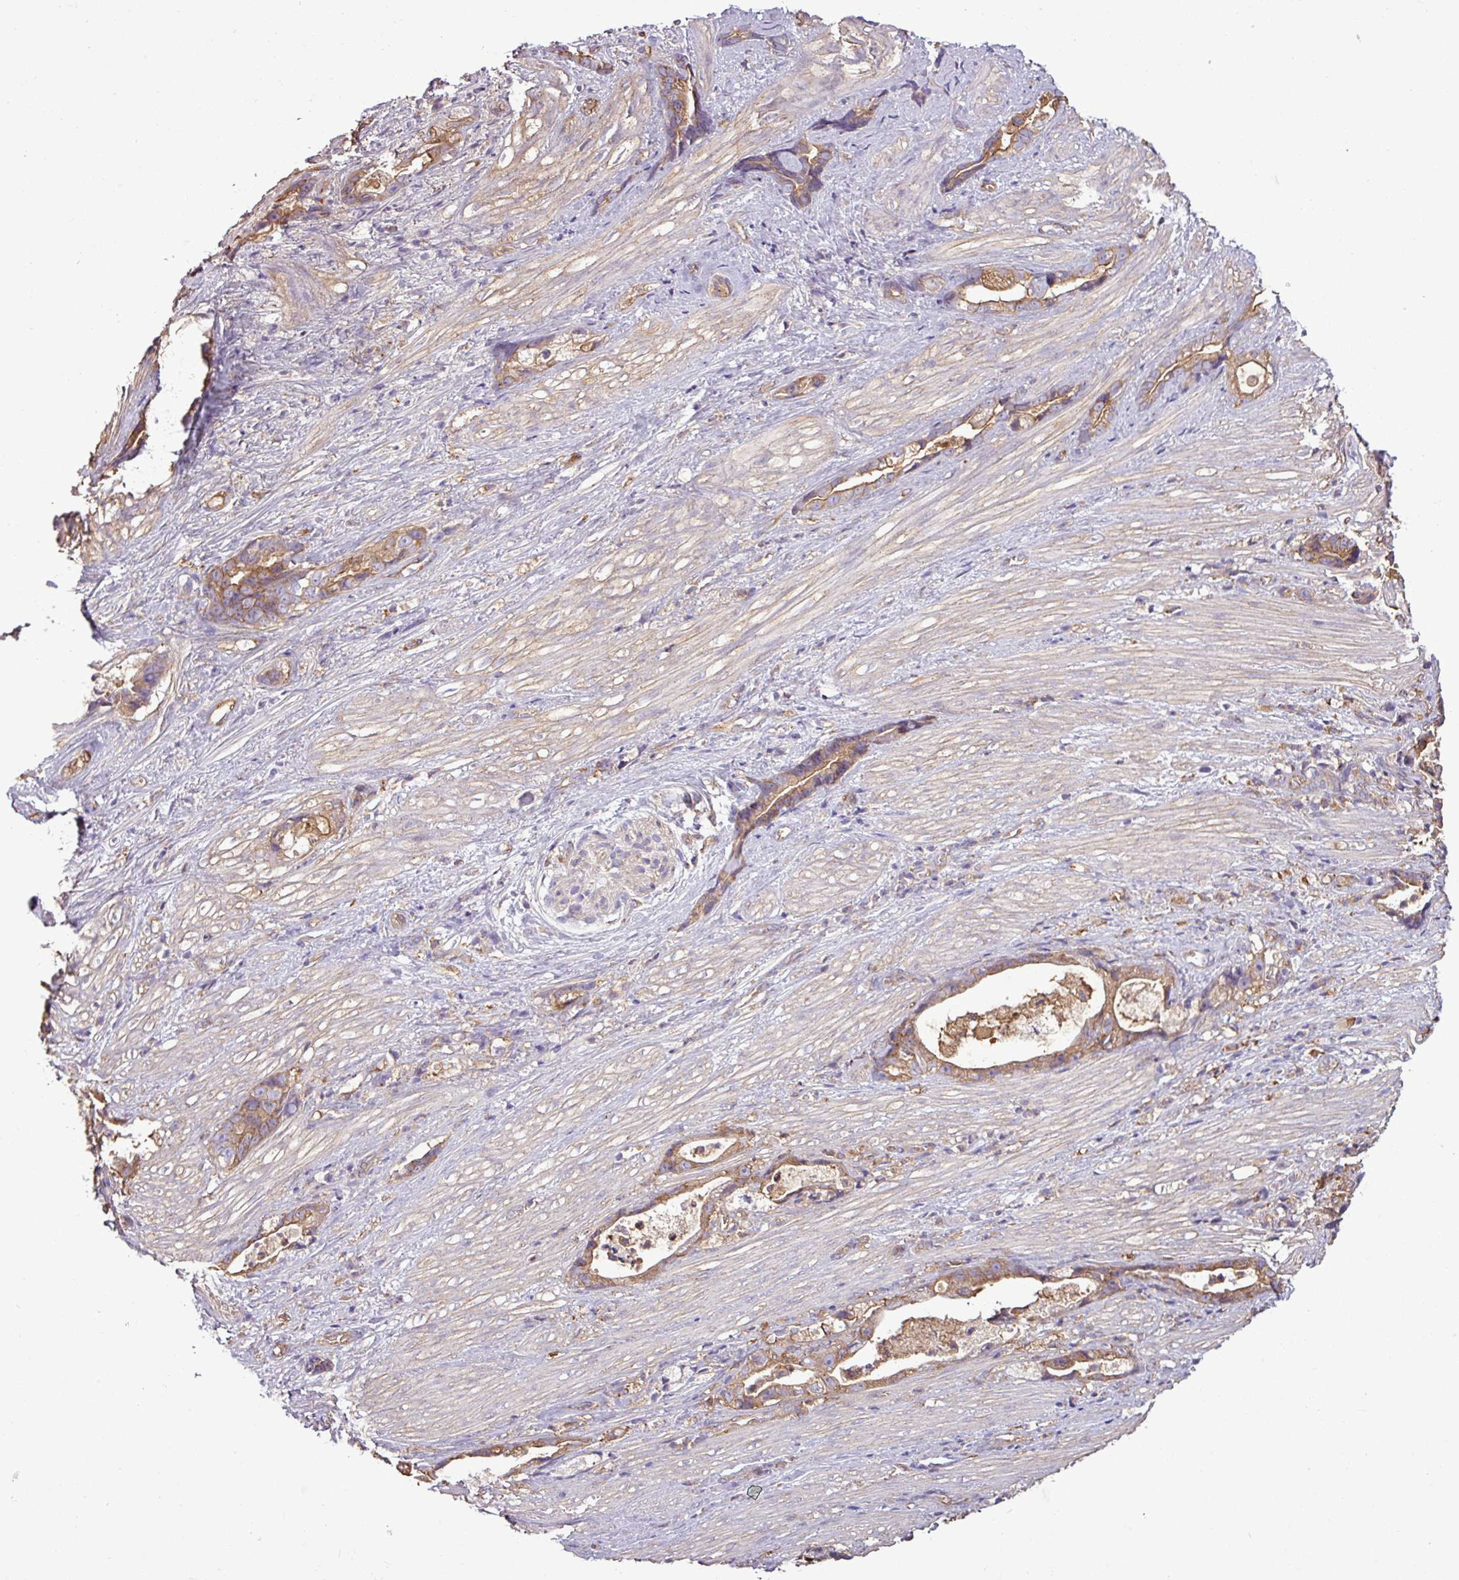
{"staining": {"intensity": "moderate", "quantity": ">75%", "location": "cytoplasmic/membranous"}, "tissue": "stomach cancer", "cell_type": "Tumor cells", "image_type": "cancer", "snomed": [{"axis": "morphology", "description": "Adenocarcinoma, NOS"}, {"axis": "topography", "description": "Stomach"}], "caption": "Stomach cancer (adenocarcinoma) stained with IHC reveals moderate cytoplasmic/membranous expression in approximately >75% of tumor cells.", "gene": "PACSIN2", "patient": {"sex": "male", "age": 55}}